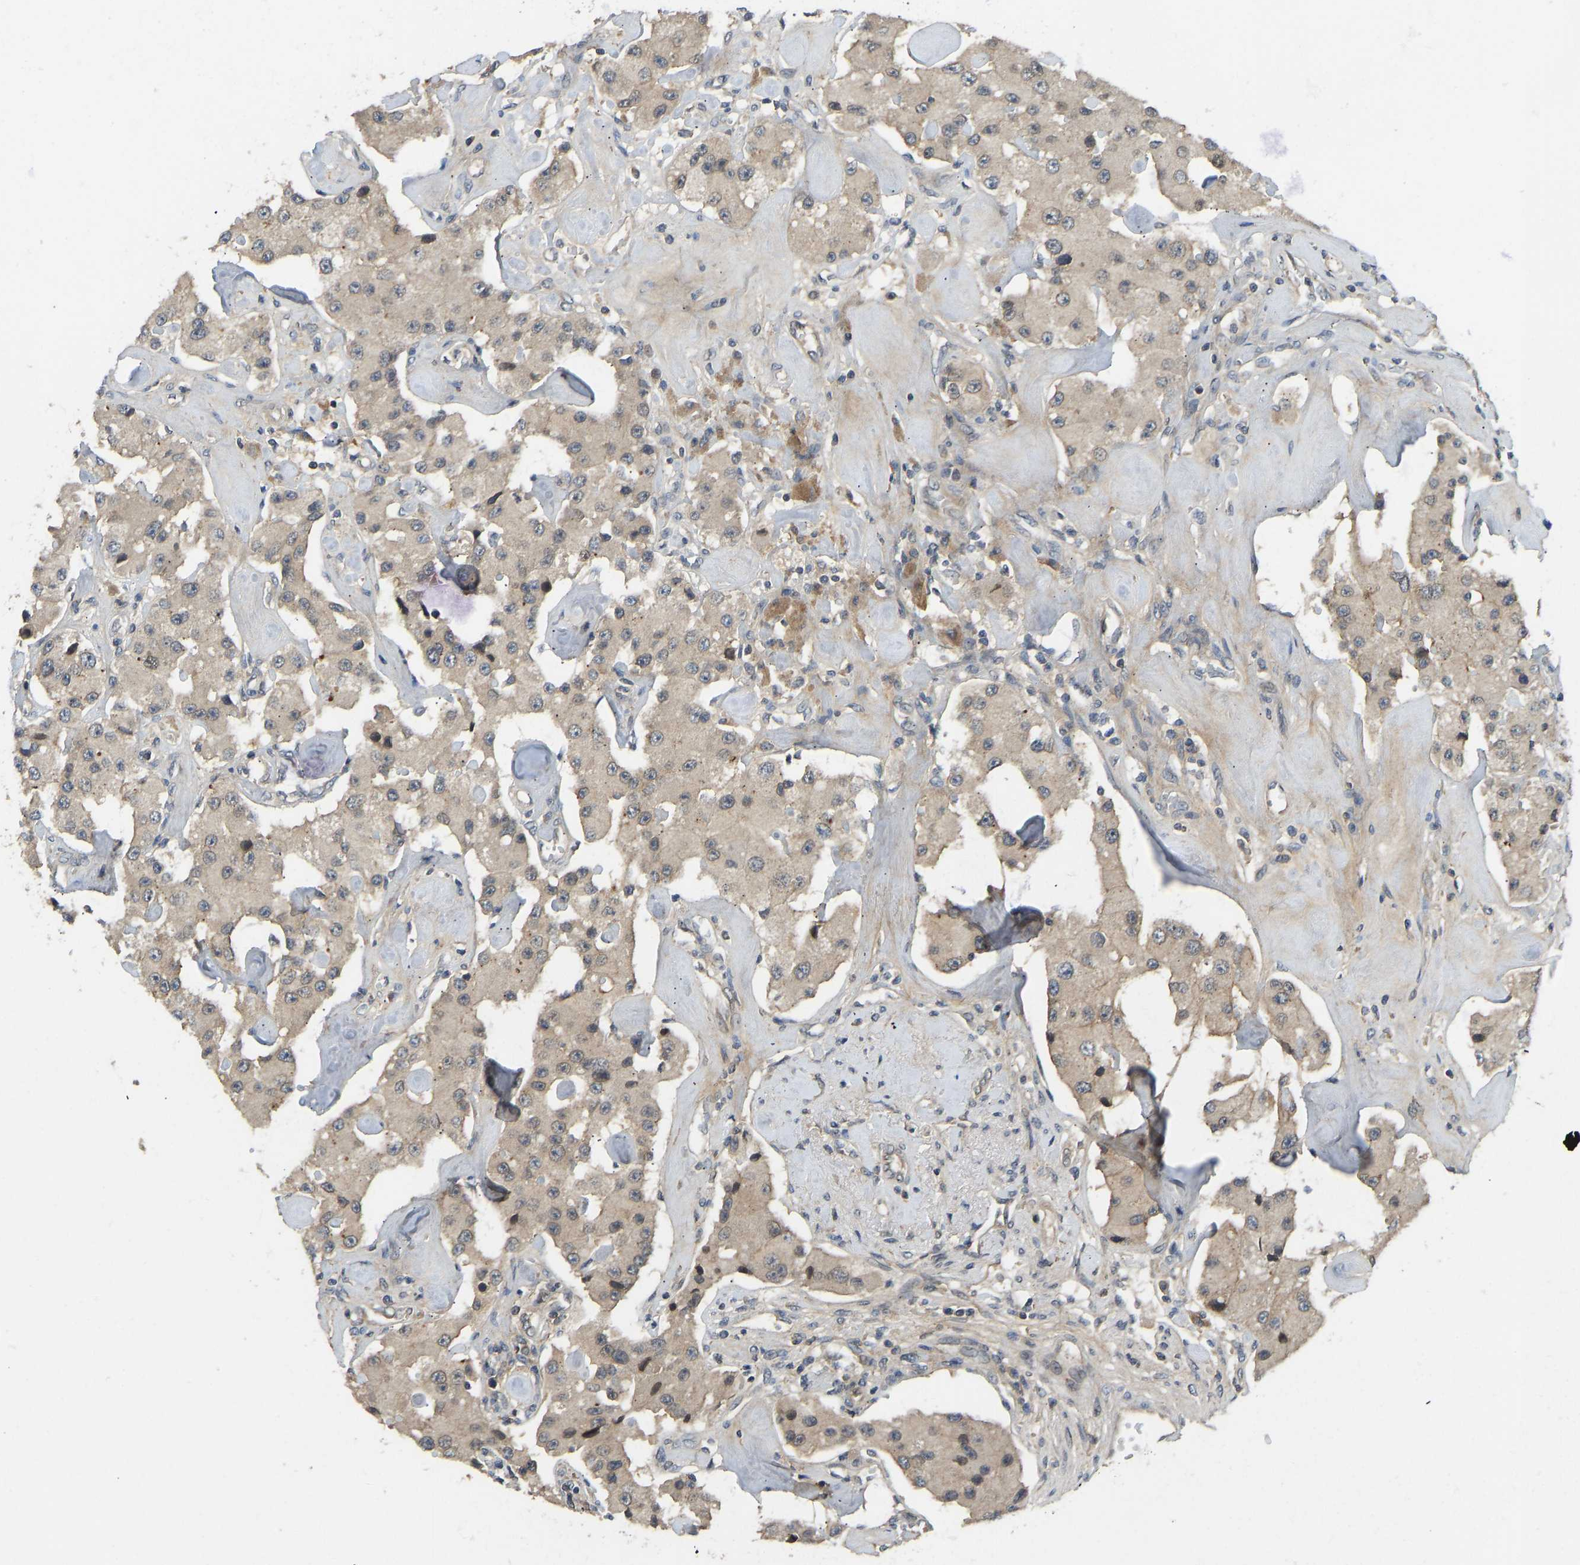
{"staining": {"intensity": "weak", "quantity": ">75%", "location": "cytoplasmic/membranous"}, "tissue": "carcinoid", "cell_type": "Tumor cells", "image_type": "cancer", "snomed": [{"axis": "morphology", "description": "Carcinoid, malignant, NOS"}, {"axis": "topography", "description": "Pancreas"}], "caption": "IHC histopathology image of human malignant carcinoid stained for a protein (brown), which reveals low levels of weak cytoplasmic/membranous staining in about >75% of tumor cells.", "gene": "NDRG3", "patient": {"sex": "male", "age": 41}}